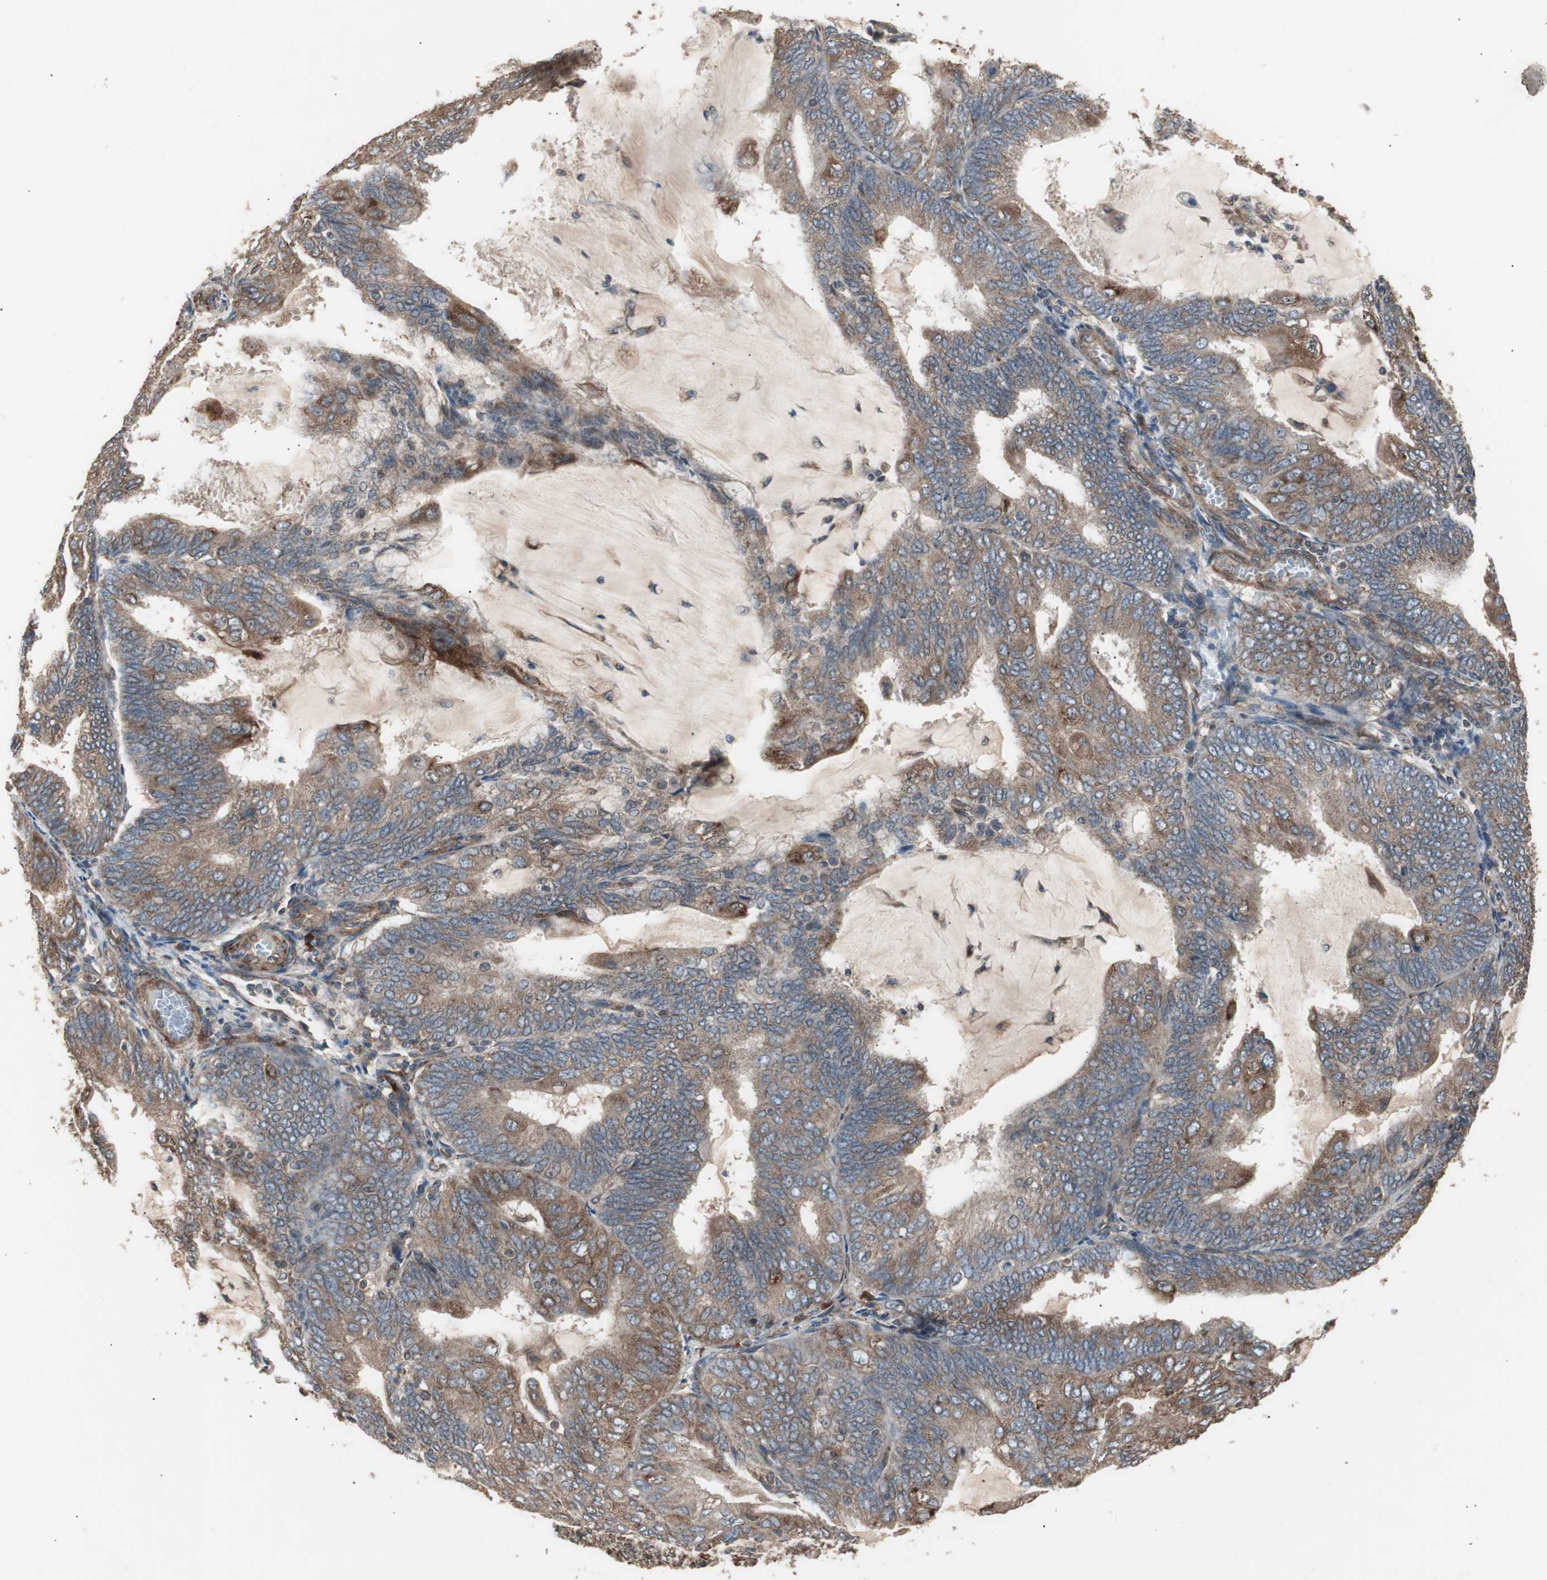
{"staining": {"intensity": "moderate", "quantity": ">75%", "location": "cytoplasmic/membranous"}, "tissue": "endometrial cancer", "cell_type": "Tumor cells", "image_type": "cancer", "snomed": [{"axis": "morphology", "description": "Adenocarcinoma, NOS"}, {"axis": "topography", "description": "Endometrium"}], "caption": "Protein expression analysis of endometrial cancer (adenocarcinoma) exhibits moderate cytoplasmic/membranous positivity in approximately >75% of tumor cells.", "gene": "LZTS1", "patient": {"sex": "female", "age": 81}}